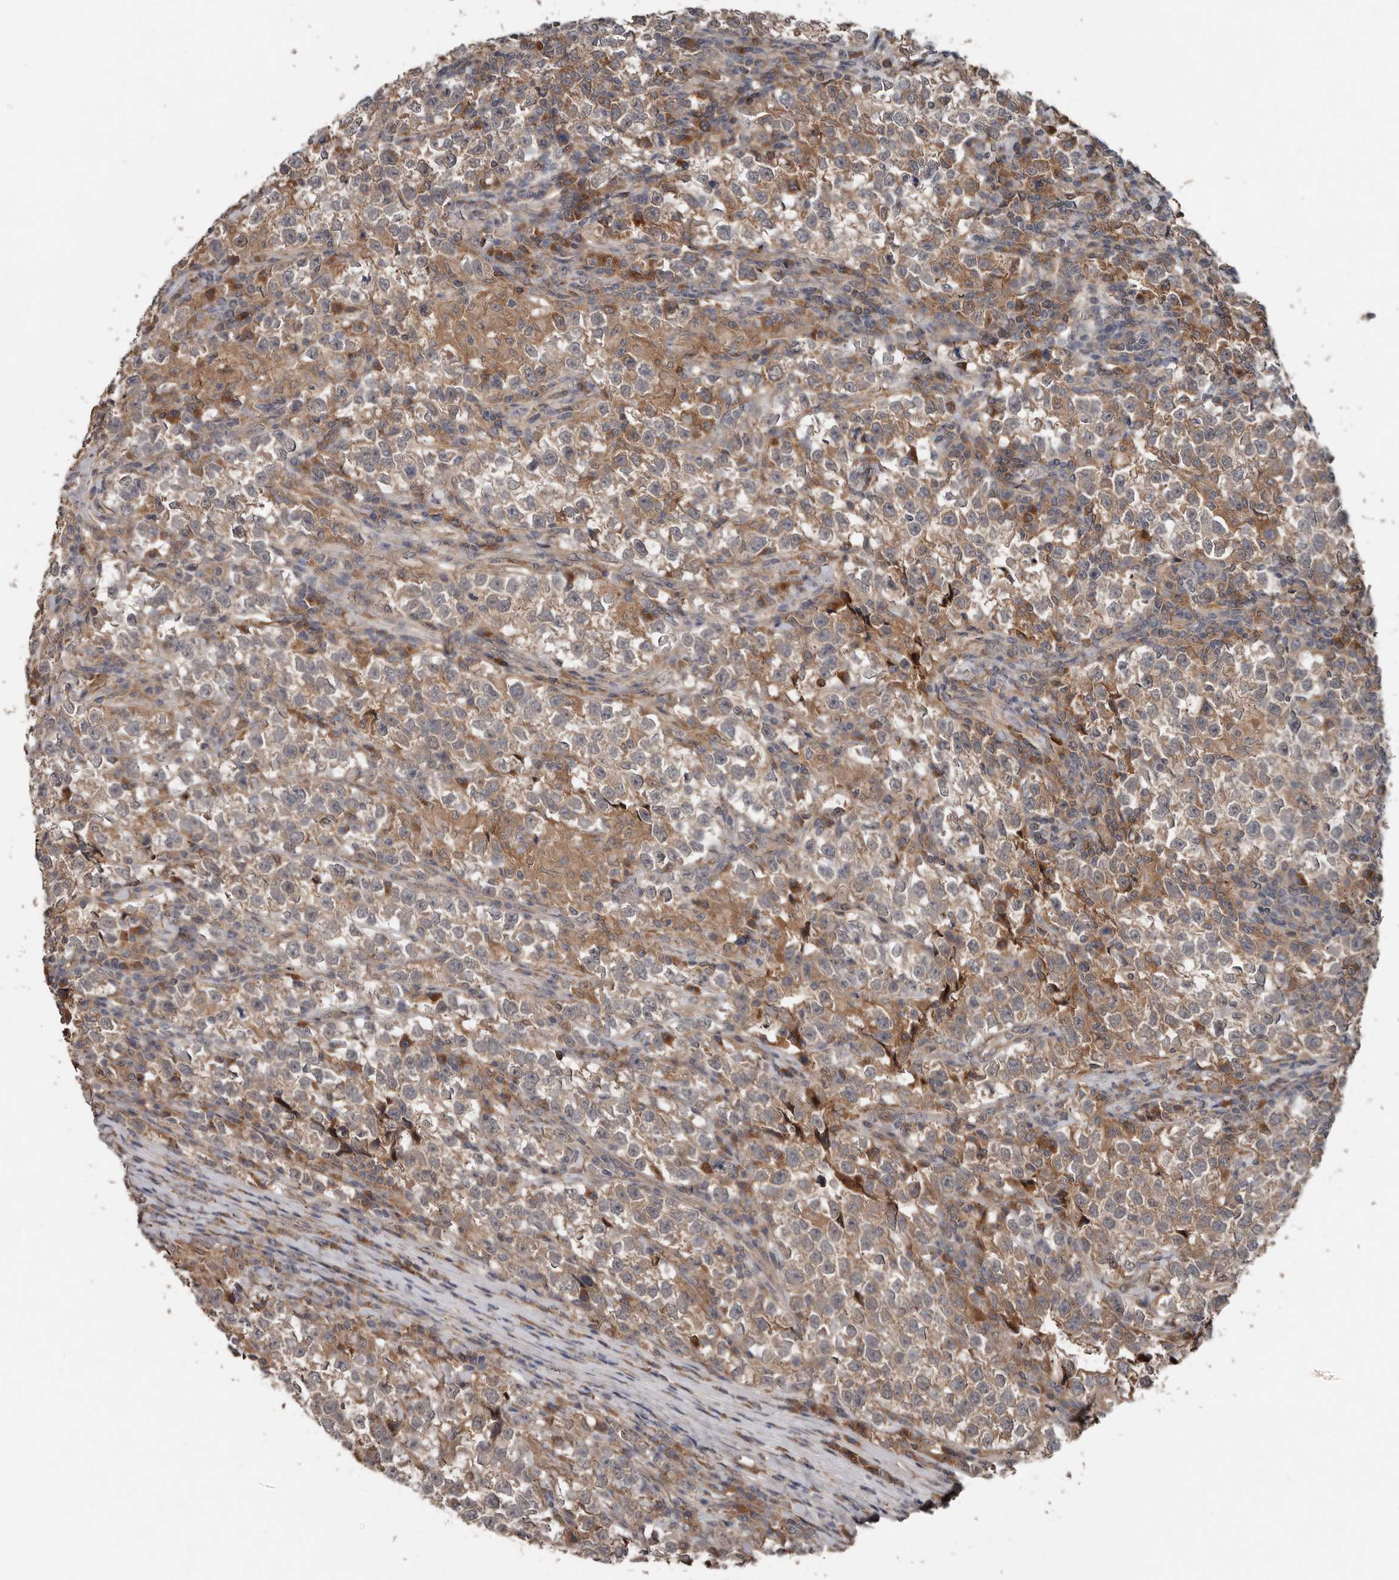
{"staining": {"intensity": "moderate", "quantity": ">75%", "location": "cytoplasmic/membranous"}, "tissue": "testis cancer", "cell_type": "Tumor cells", "image_type": "cancer", "snomed": [{"axis": "morphology", "description": "Normal tissue, NOS"}, {"axis": "morphology", "description": "Seminoma, NOS"}, {"axis": "topography", "description": "Testis"}], "caption": "Seminoma (testis) stained for a protein (brown) exhibits moderate cytoplasmic/membranous positive staining in about >75% of tumor cells.", "gene": "DNAJB4", "patient": {"sex": "male", "age": 43}}